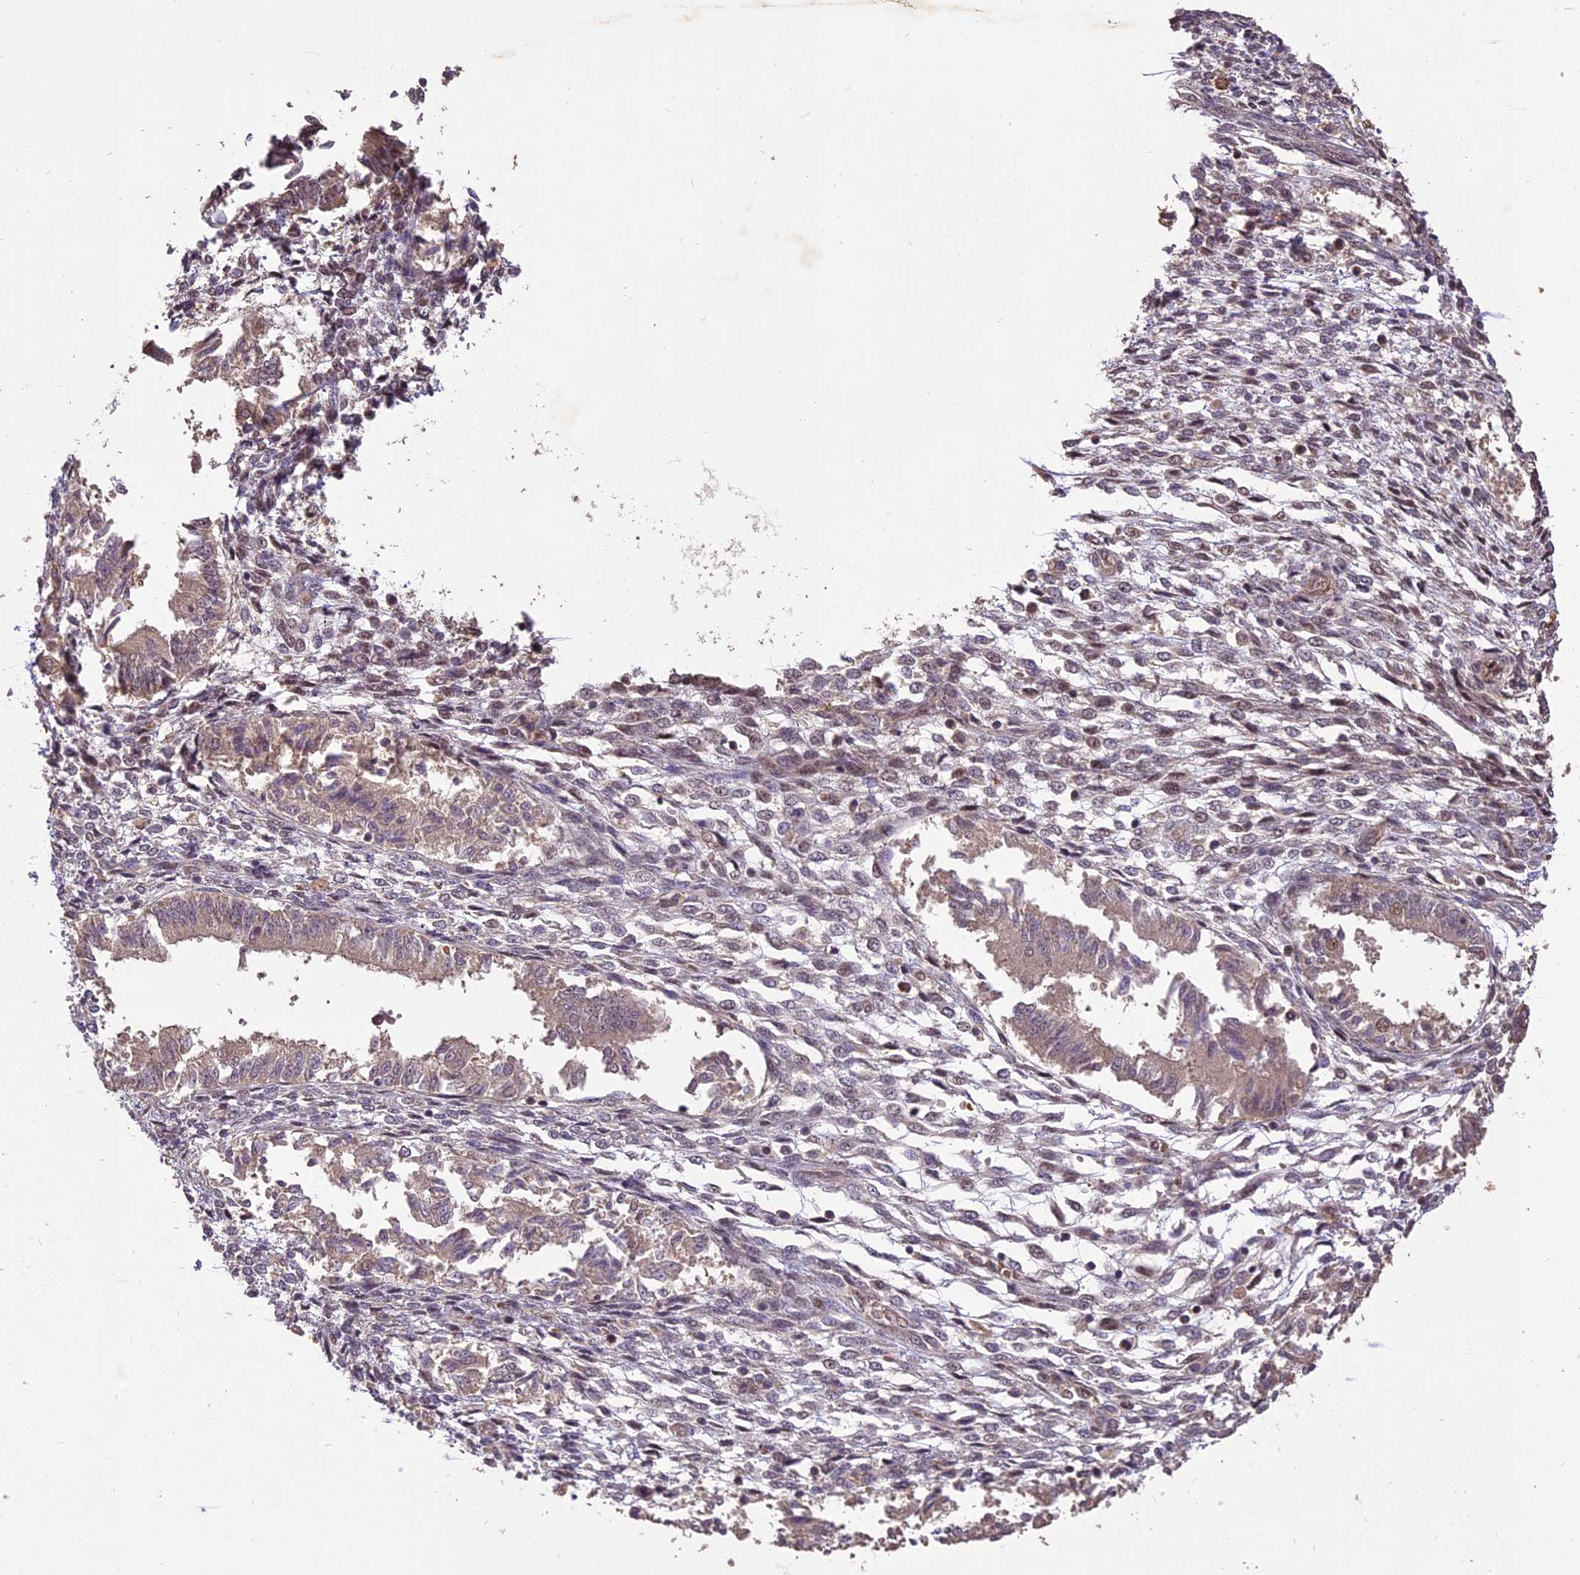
{"staining": {"intensity": "weak", "quantity": "<25%", "location": "nuclear"}, "tissue": "endometrium", "cell_type": "Cells in endometrial stroma", "image_type": "normal", "snomed": [{"axis": "morphology", "description": "Normal tissue, NOS"}, {"axis": "topography", "description": "Uterus"}, {"axis": "topography", "description": "Endometrium"}], "caption": "DAB immunohistochemical staining of benign endometrium shows no significant expression in cells in endometrial stroma.", "gene": "TIGD7", "patient": {"sex": "female", "age": 48}}